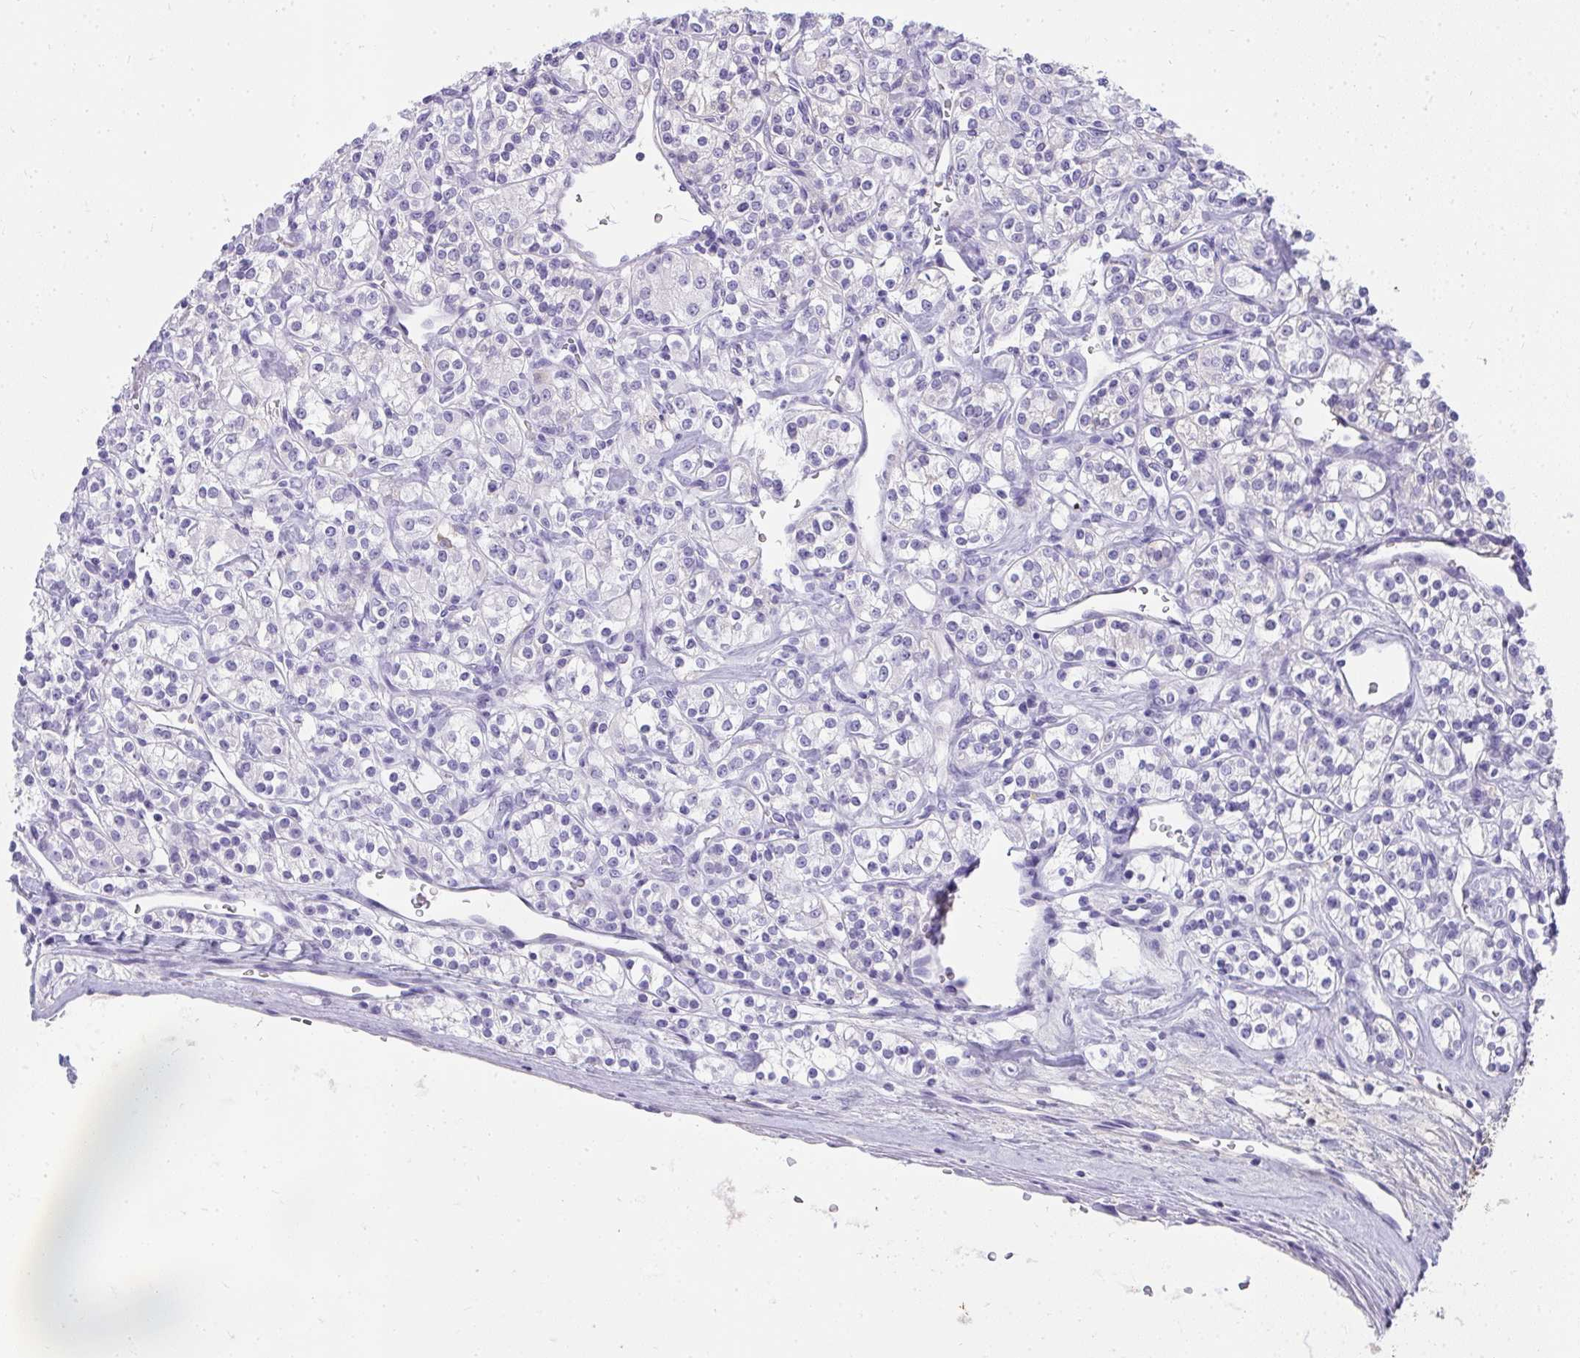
{"staining": {"intensity": "negative", "quantity": "none", "location": "none"}, "tissue": "renal cancer", "cell_type": "Tumor cells", "image_type": "cancer", "snomed": [{"axis": "morphology", "description": "Adenocarcinoma, NOS"}, {"axis": "topography", "description": "Kidney"}], "caption": "High magnification brightfield microscopy of renal adenocarcinoma stained with DAB (brown) and counterstained with hematoxylin (blue): tumor cells show no significant staining. (Immunohistochemistry, brightfield microscopy, high magnification).", "gene": "ZSWIM3", "patient": {"sex": "male", "age": 77}}